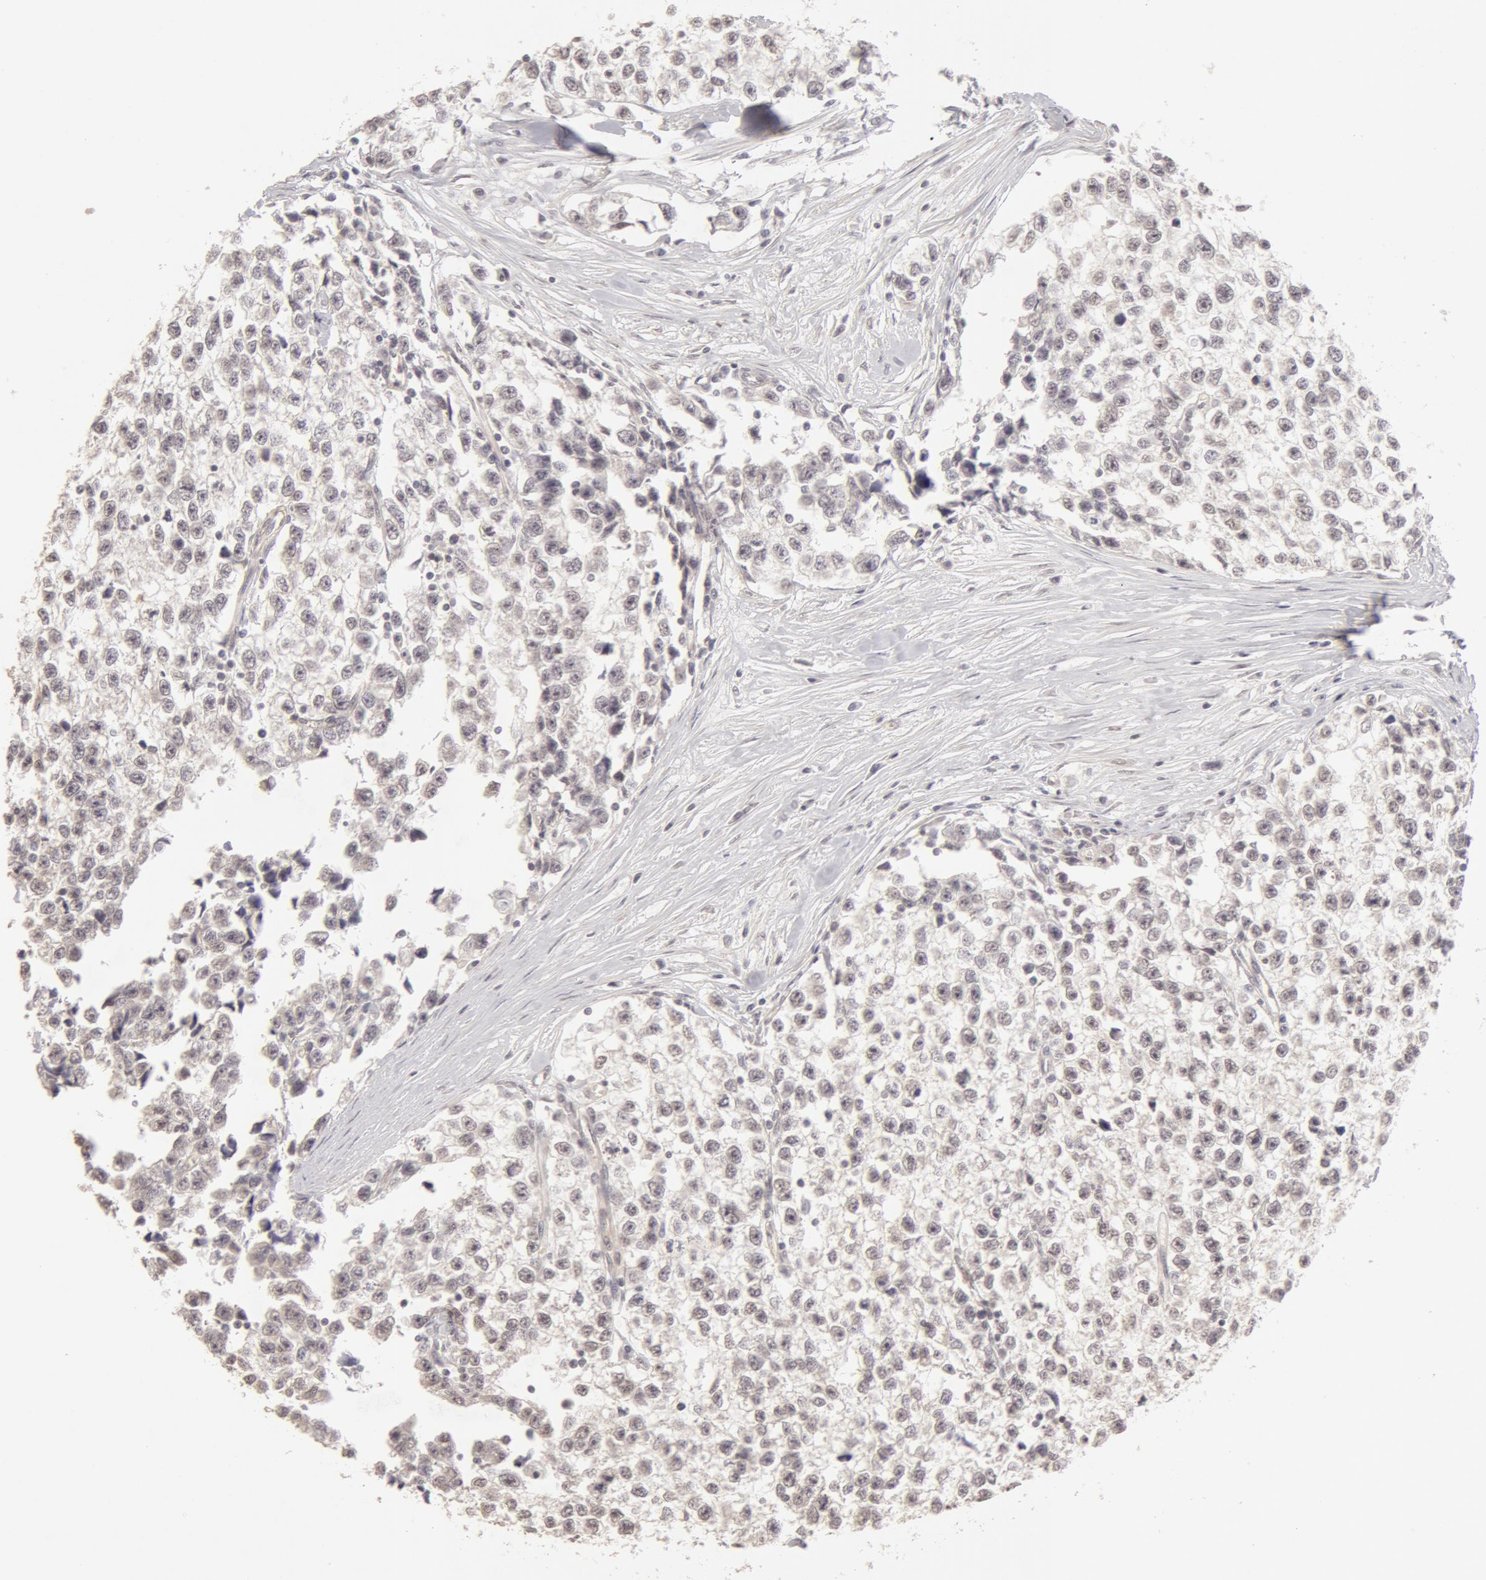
{"staining": {"intensity": "weak", "quantity": ">75%", "location": "nuclear"}, "tissue": "testis cancer", "cell_type": "Tumor cells", "image_type": "cancer", "snomed": [{"axis": "morphology", "description": "Seminoma, NOS"}, {"axis": "morphology", "description": "Carcinoma, Embryonal, NOS"}, {"axis": "topography", "description": "Testis"}], "caption": "IHC (DAB) staining of human testis cancer demonstrates weak nuclear protein expression in about >75% of tumor cells.", "gene": "ADAM10", "patient": {"sex": "male", "age": 30}}